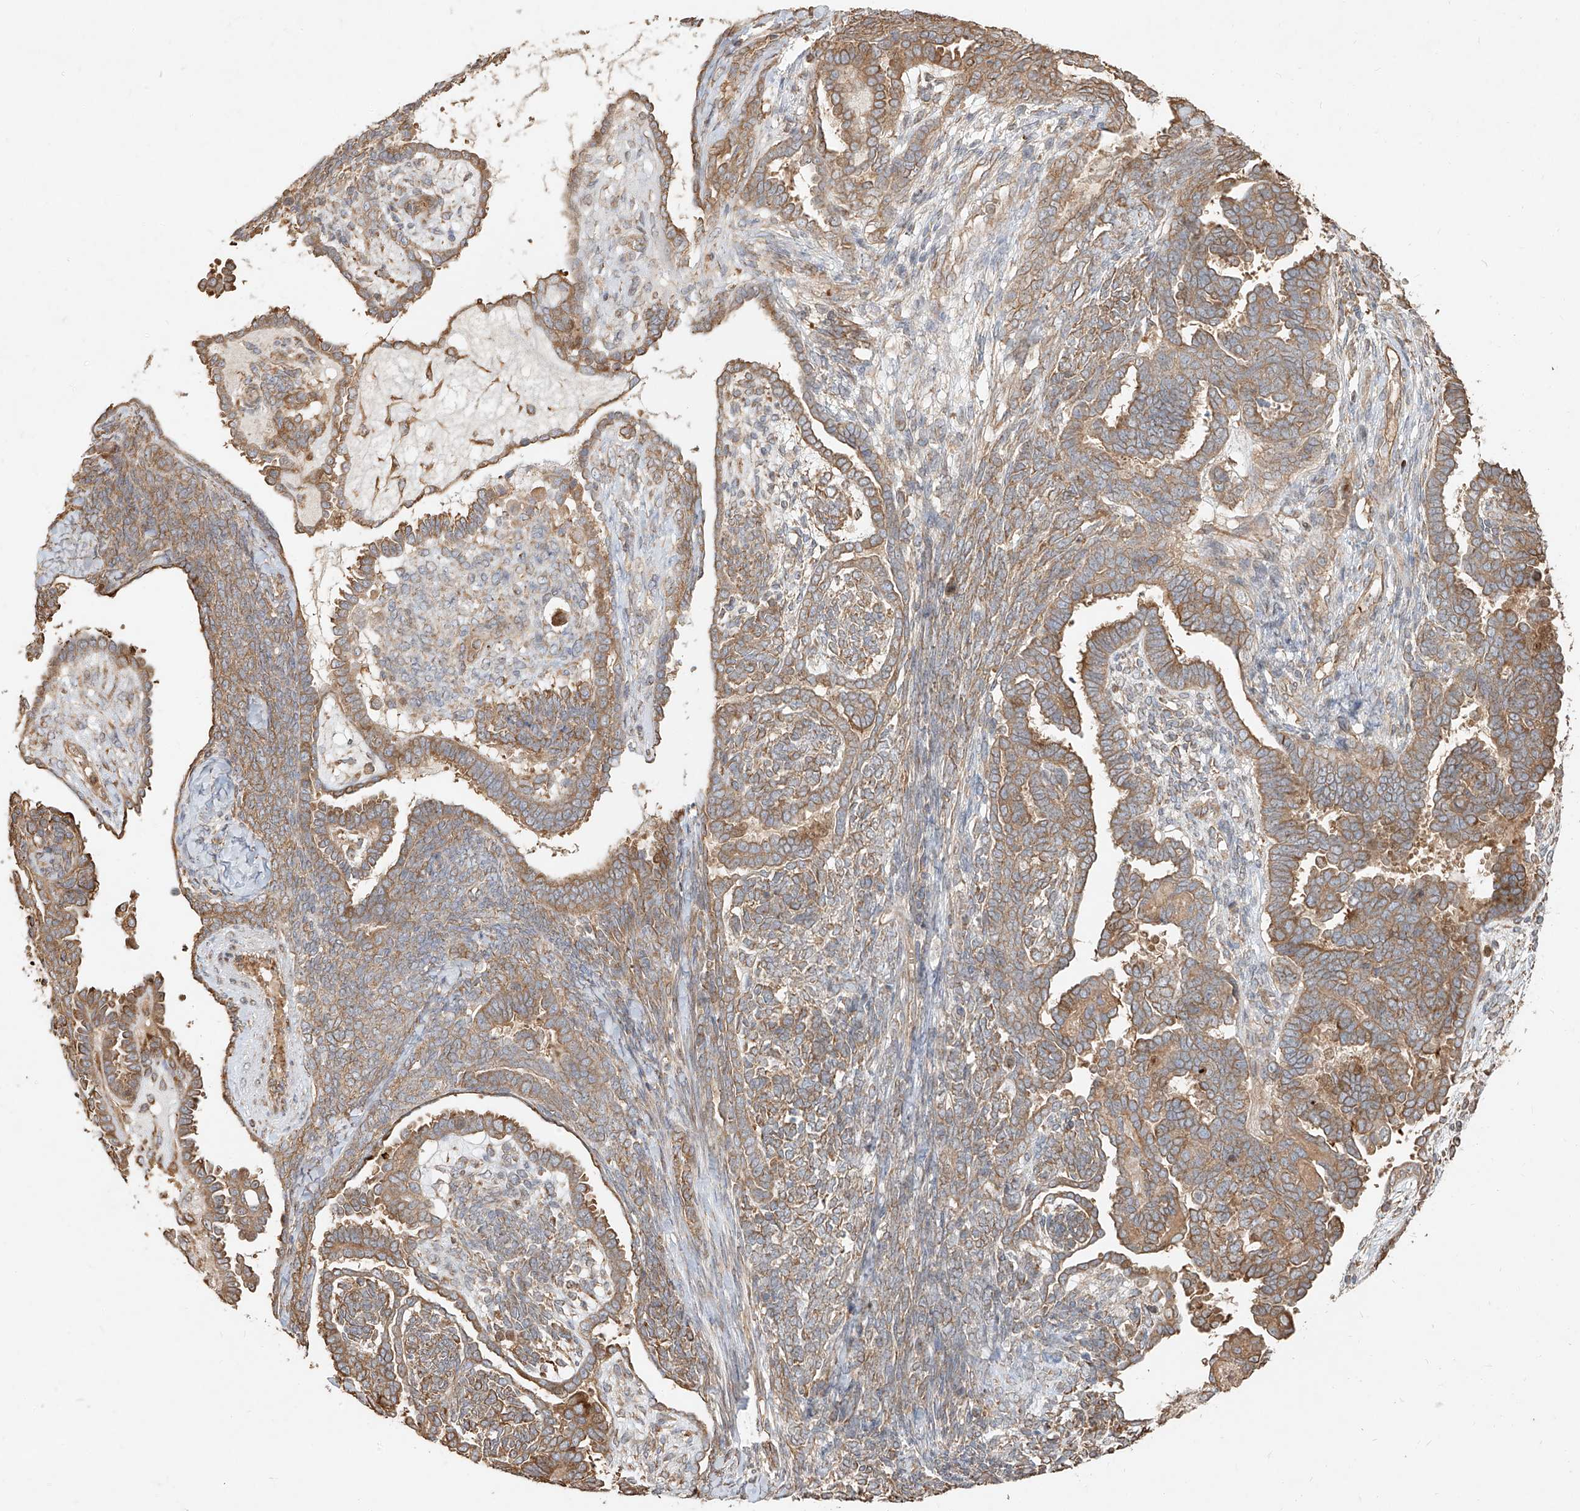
{"staining": {"intensity": "moderate", "quantity": ">75%", "location": "cytoplasmic/membranous"}, "tissue": "endometrial cancer", "cell_type": "Tumor cells", "image_type": "cancer", "snomed": [{"axis": "morphology", "description": "Neoplasm, malignant, NOS"}, {"axis": "topography", "description": "Endometrium"}], "caption": "Protein expression analysis of endometrial cancer (neoplasm (malignant)) shows moderate cytoplasmic/membranous positivity in about >75% of tumor cells.", "gene": "EFNB1", "patient": {"sex": "female", "age": 74}}